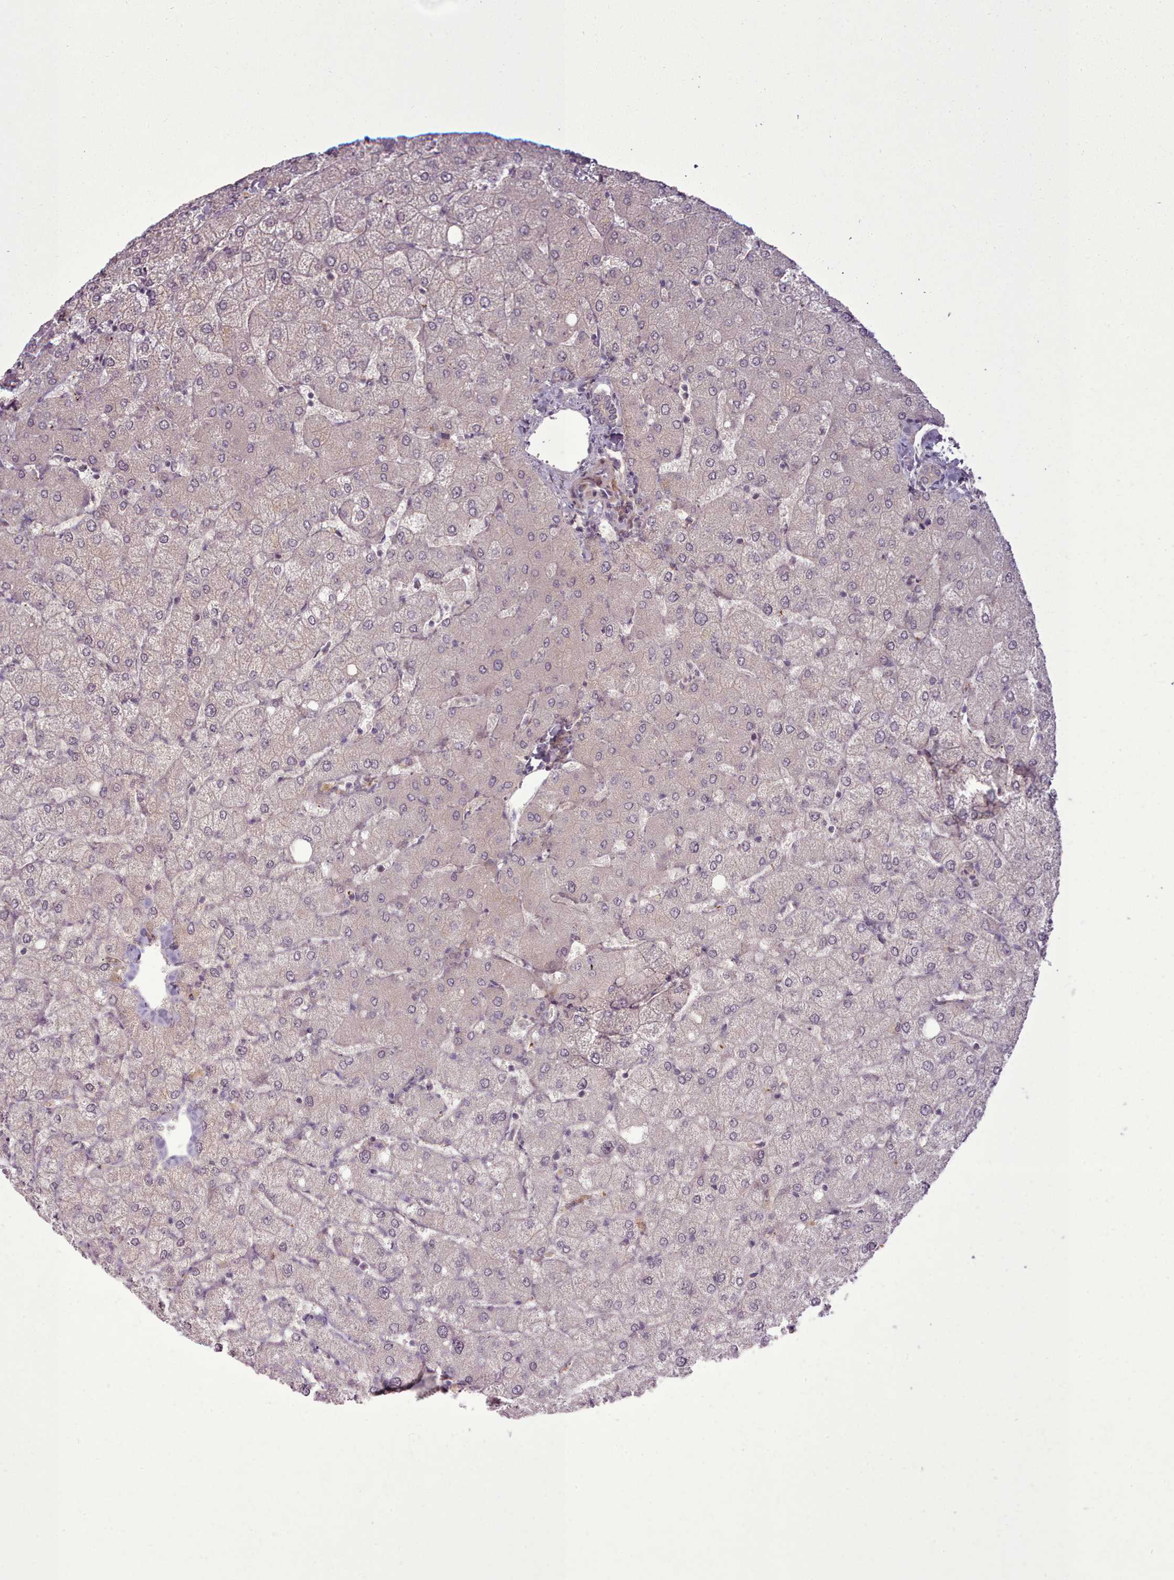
{"staining": {"intensity": "negative", "quantity": "none", "location": "none"}, "tissue": "liver", "cell_type": "Cholangiocytes", "image_type": "normal", "snomed": [{"axis": "morphology", "description": "Normal tissue, NOS"}, {"axis": "topography", "description": "Liver"}], "caption": "Liver stained for a protein using immunohistochemistry (IHC) shows no staining cholangiocytes.", "gene": "LEFTY1", "patient": {"sex": "female", "age": 54}}